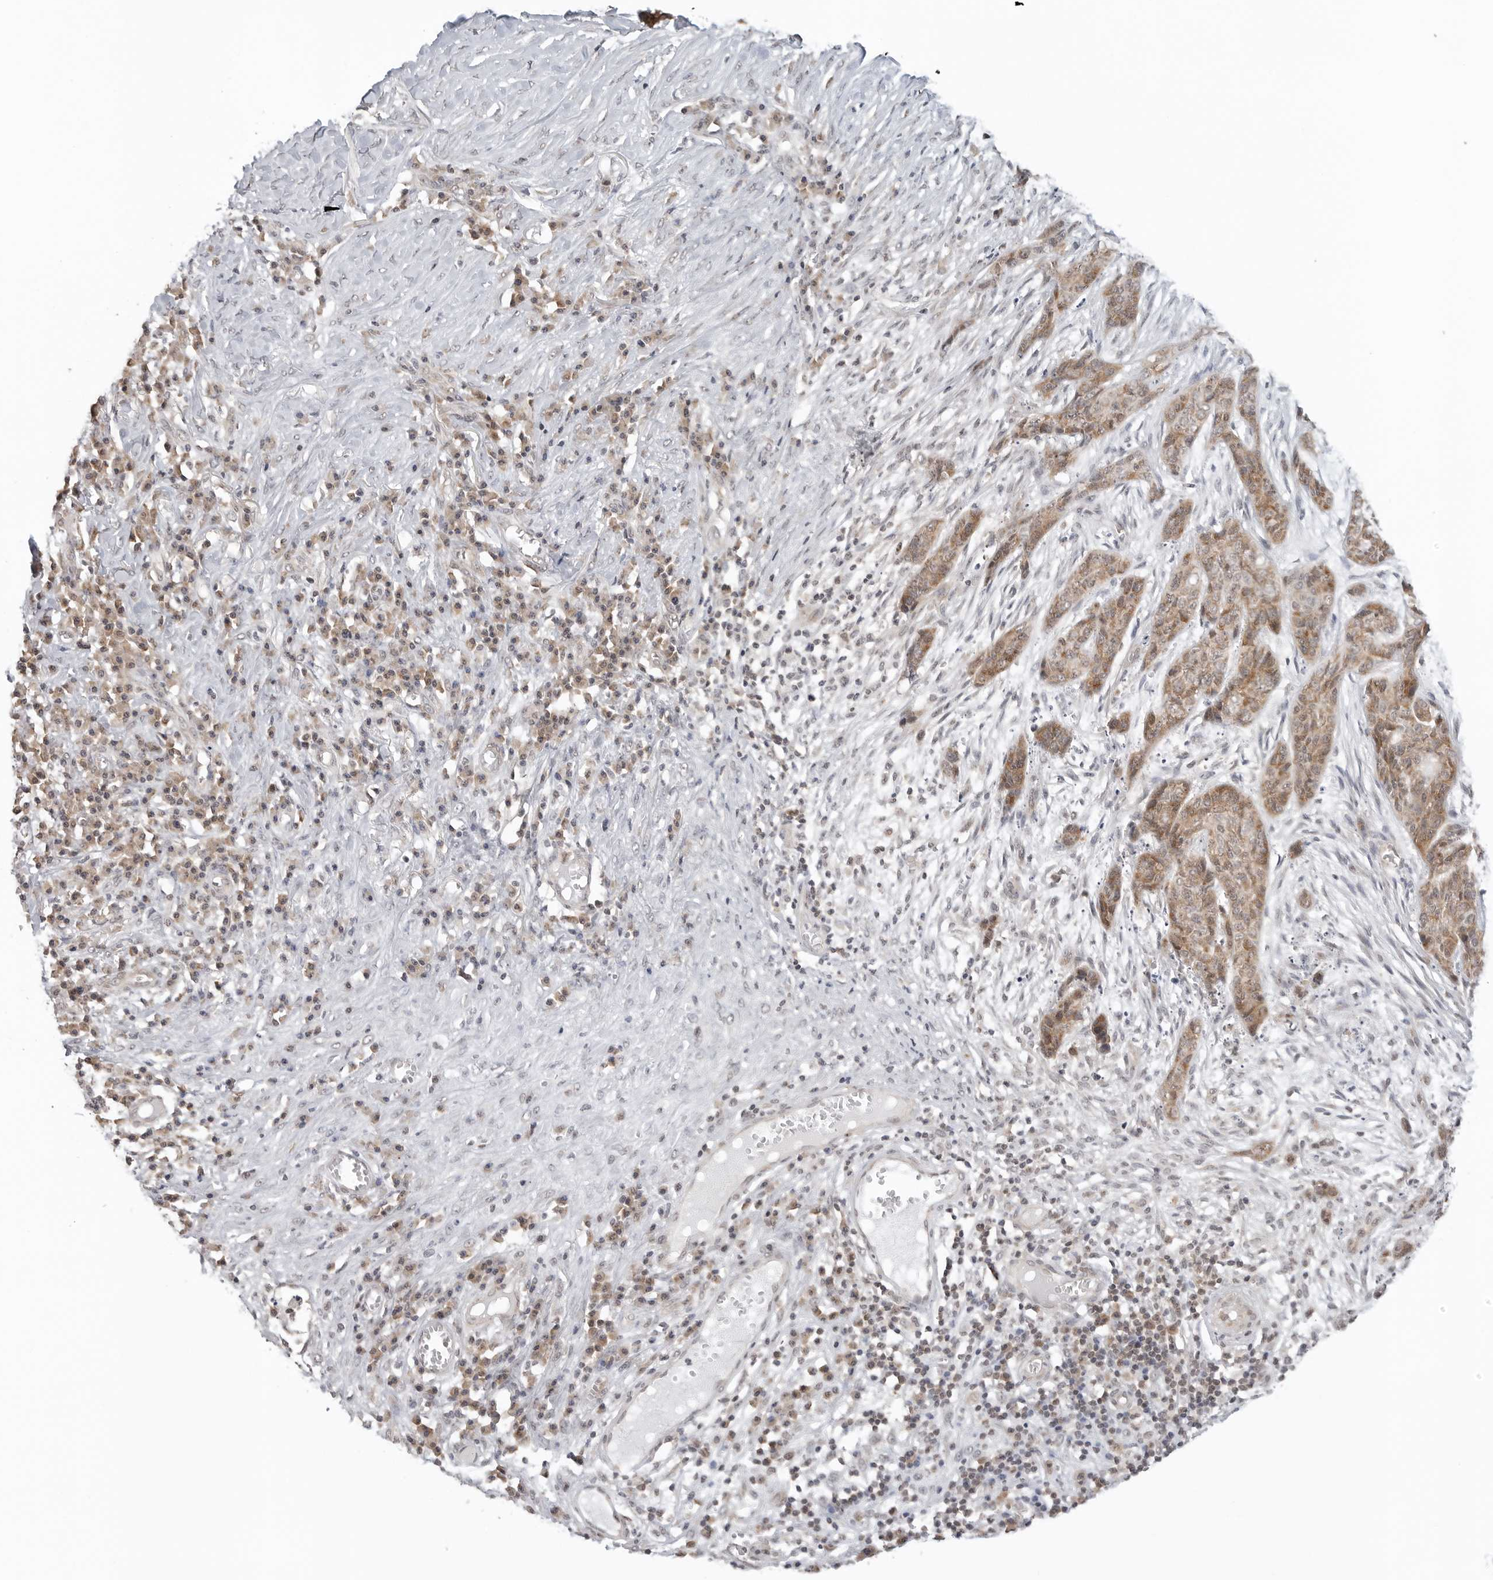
{"staining": {"intensity": "moderate", "quantity": ">75%", "location": "cytoplasmic/membranous"}, "tissue": "skin cancer", "cell_type": "Tumor cells", "image_type": "cancer", "snomed": [{"axis": "morphology", "description": "Basal cell carcinoma"}, {"axis": "topography", "description": "Skin"}], "caption": "Protein staining of skin basal cell carcinoma tissue reveals moderate cytoplasmic/membranous positivity in about >75% of tumor cells.", "gene": "METAP1", "patient": {"sex": "female", "age": 64}}